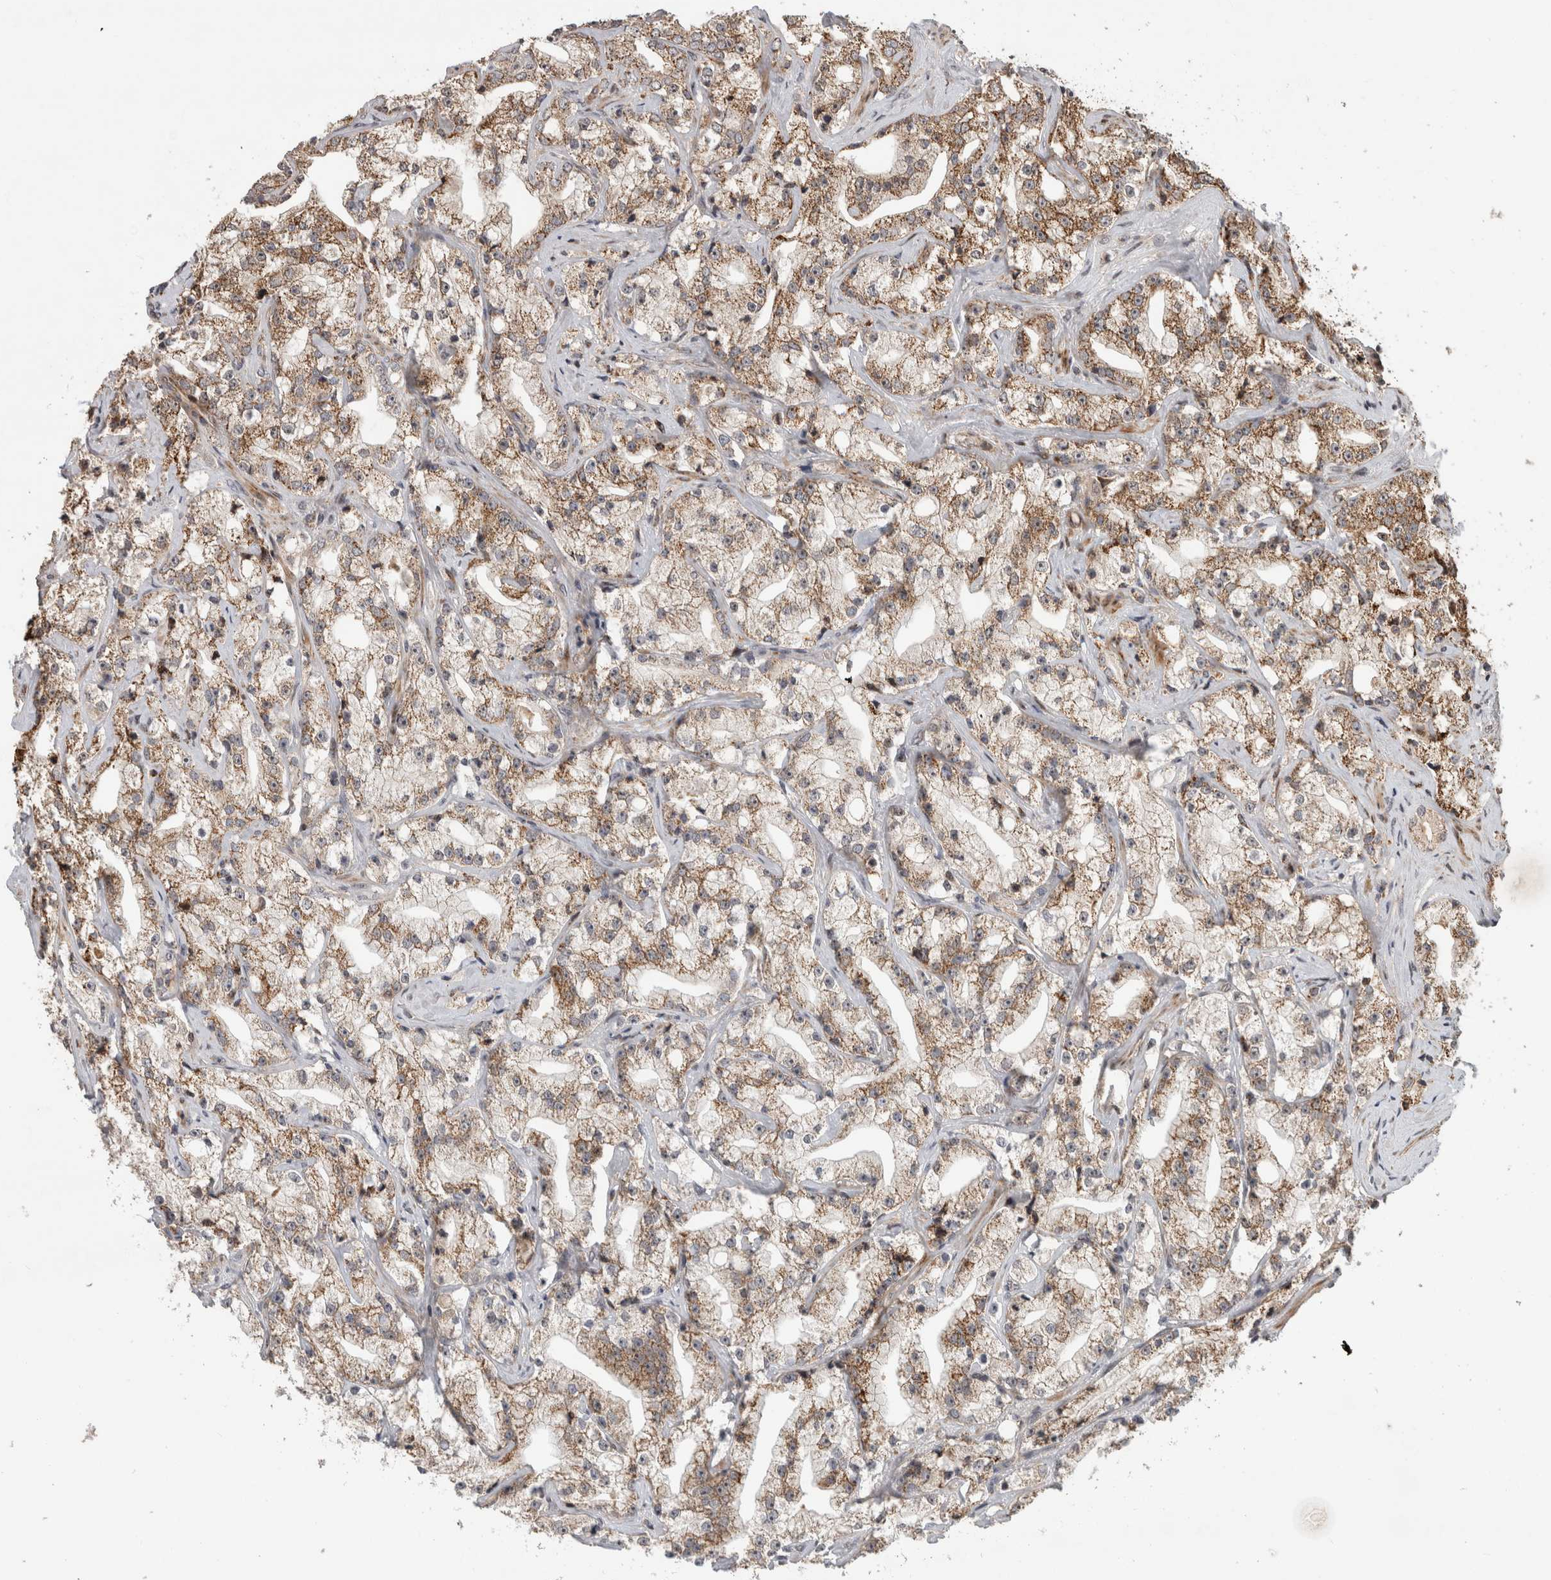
{"staining": {"intensity": "moderate", "quantity": ">75%", "location": "cytoplasmic/membranous,nuclear"}, "tissue": "prostate cancer", "cell_type": "Tumor cells", "image_type": "cancer", "snomed": [{"axis": "morphology", "description": "Adenocarcinoma, High grade"}, {"axis": "topography", "description": "Prostate"}], "caption": "A high-resolution image shows immunohistochemistry (IHC) staining of prostate cancer, which shows moderate cytoplasmic/membranous and nuclear staining in approximately >75% of tumor cells.", "gene": "INSRR", "patient": {"sex": "male", "age": 64}}